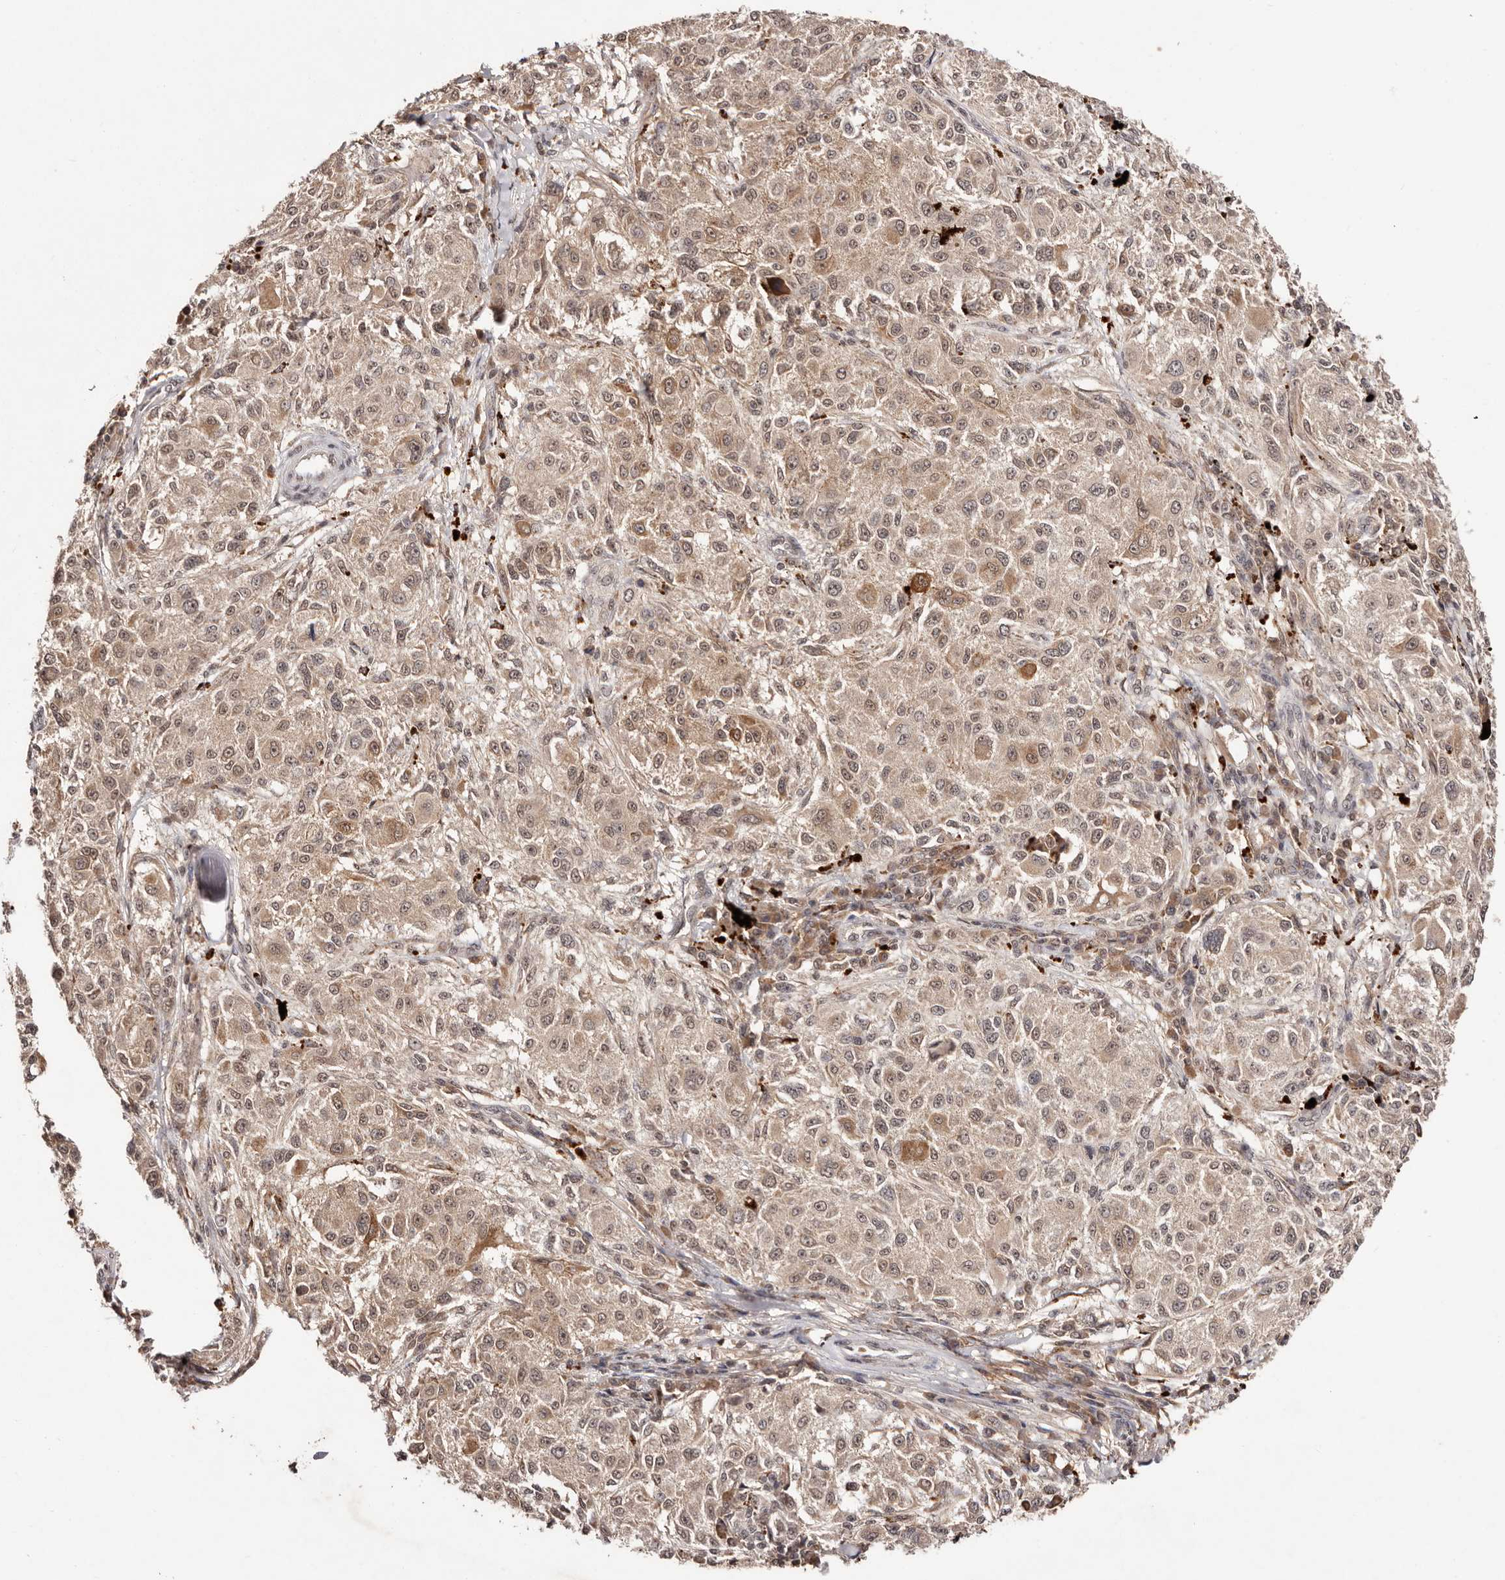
{"staining": {"intensity": "weak", "quantity": ">75%", "location": "cytoplasmic/membranous,nuclear"}, "tissue": "melanoma", "cell_type": "Tumor cells", "image_type": "cancer", "snomed": [{"axis": "morphology", "description": "Necrosis, NOS"}, {"axis": "morphology", "description": "Malignant melanoma, NOS"}, {"axis": "topography", "description": "Skin"}], "caption": "Immunohistochemistry micrograph of malignant melanoma stained for a protein (brown), which exhibits low levels of weak cytoplasmic/membranous and nuclear expression in approximately >75% of tumor cells.", "gene": "BICRAL", "patient": {"sex": "female", "age": 87}}